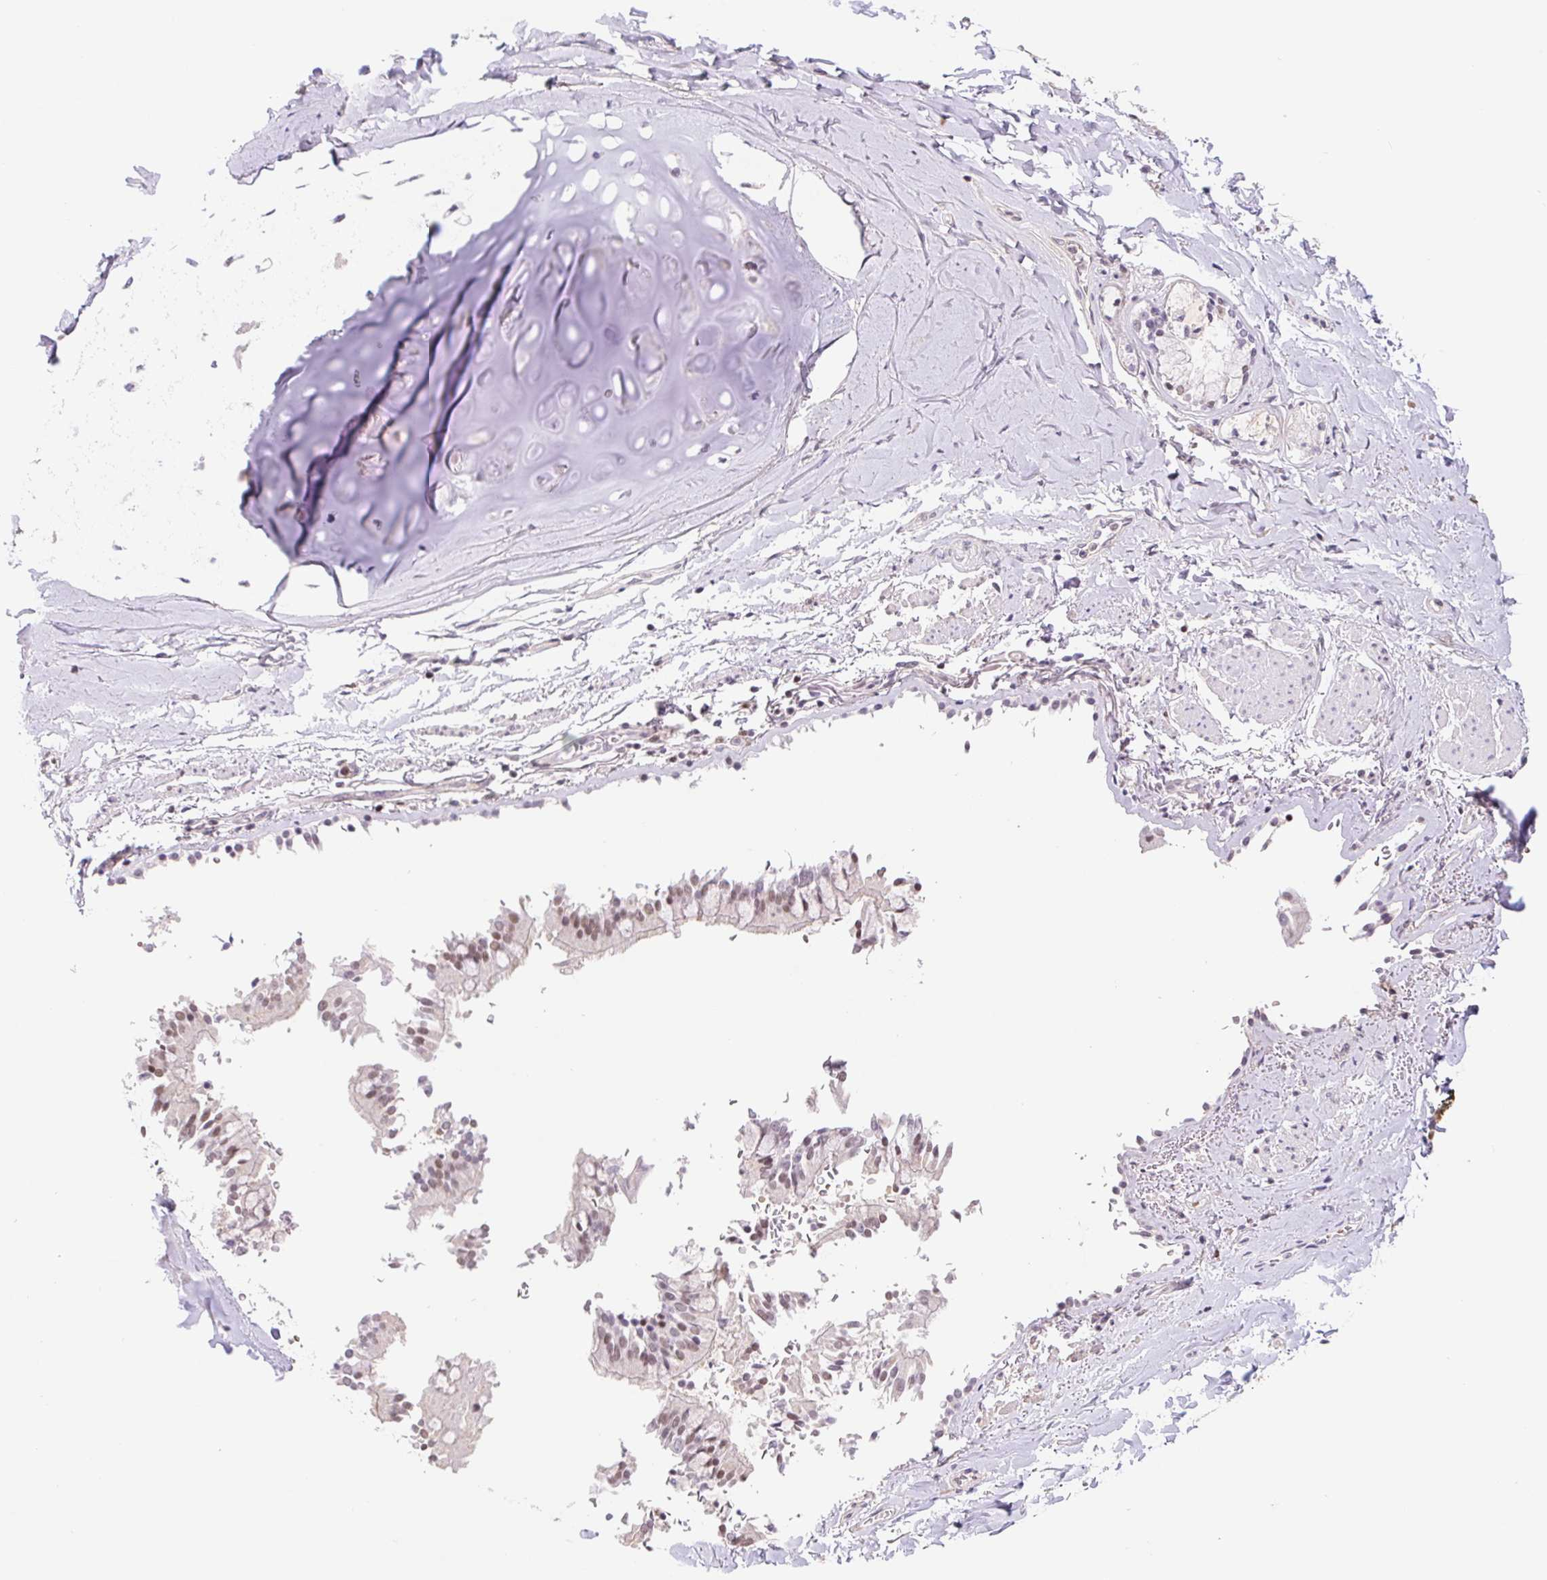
{"staining": {"intensity": "negative", "quantity": "none", "location": "none"}, "tissue": "soft tissue", "cell_type": "Chondrocytes", "image_type": "normal", "snomed": [{"axis": "morphology", "description": "Normal tissue, NOS"}, {"axis": "topography", "description": "Cartilage tissue"}, {"axis": "topography", "description": "Bronchus"}, {"axis": "topography", "description": "Peripheral nerve tissue"}], "caption": "Immunohistochemistry micrograph of normal soft tissue: soft tissue stained with DAB exhibits no significant protein staining in chondrocytes. Nuclei are stained in blue.", "gene": "TRERF1", "patient": {"sex": "male", "age": 67}}